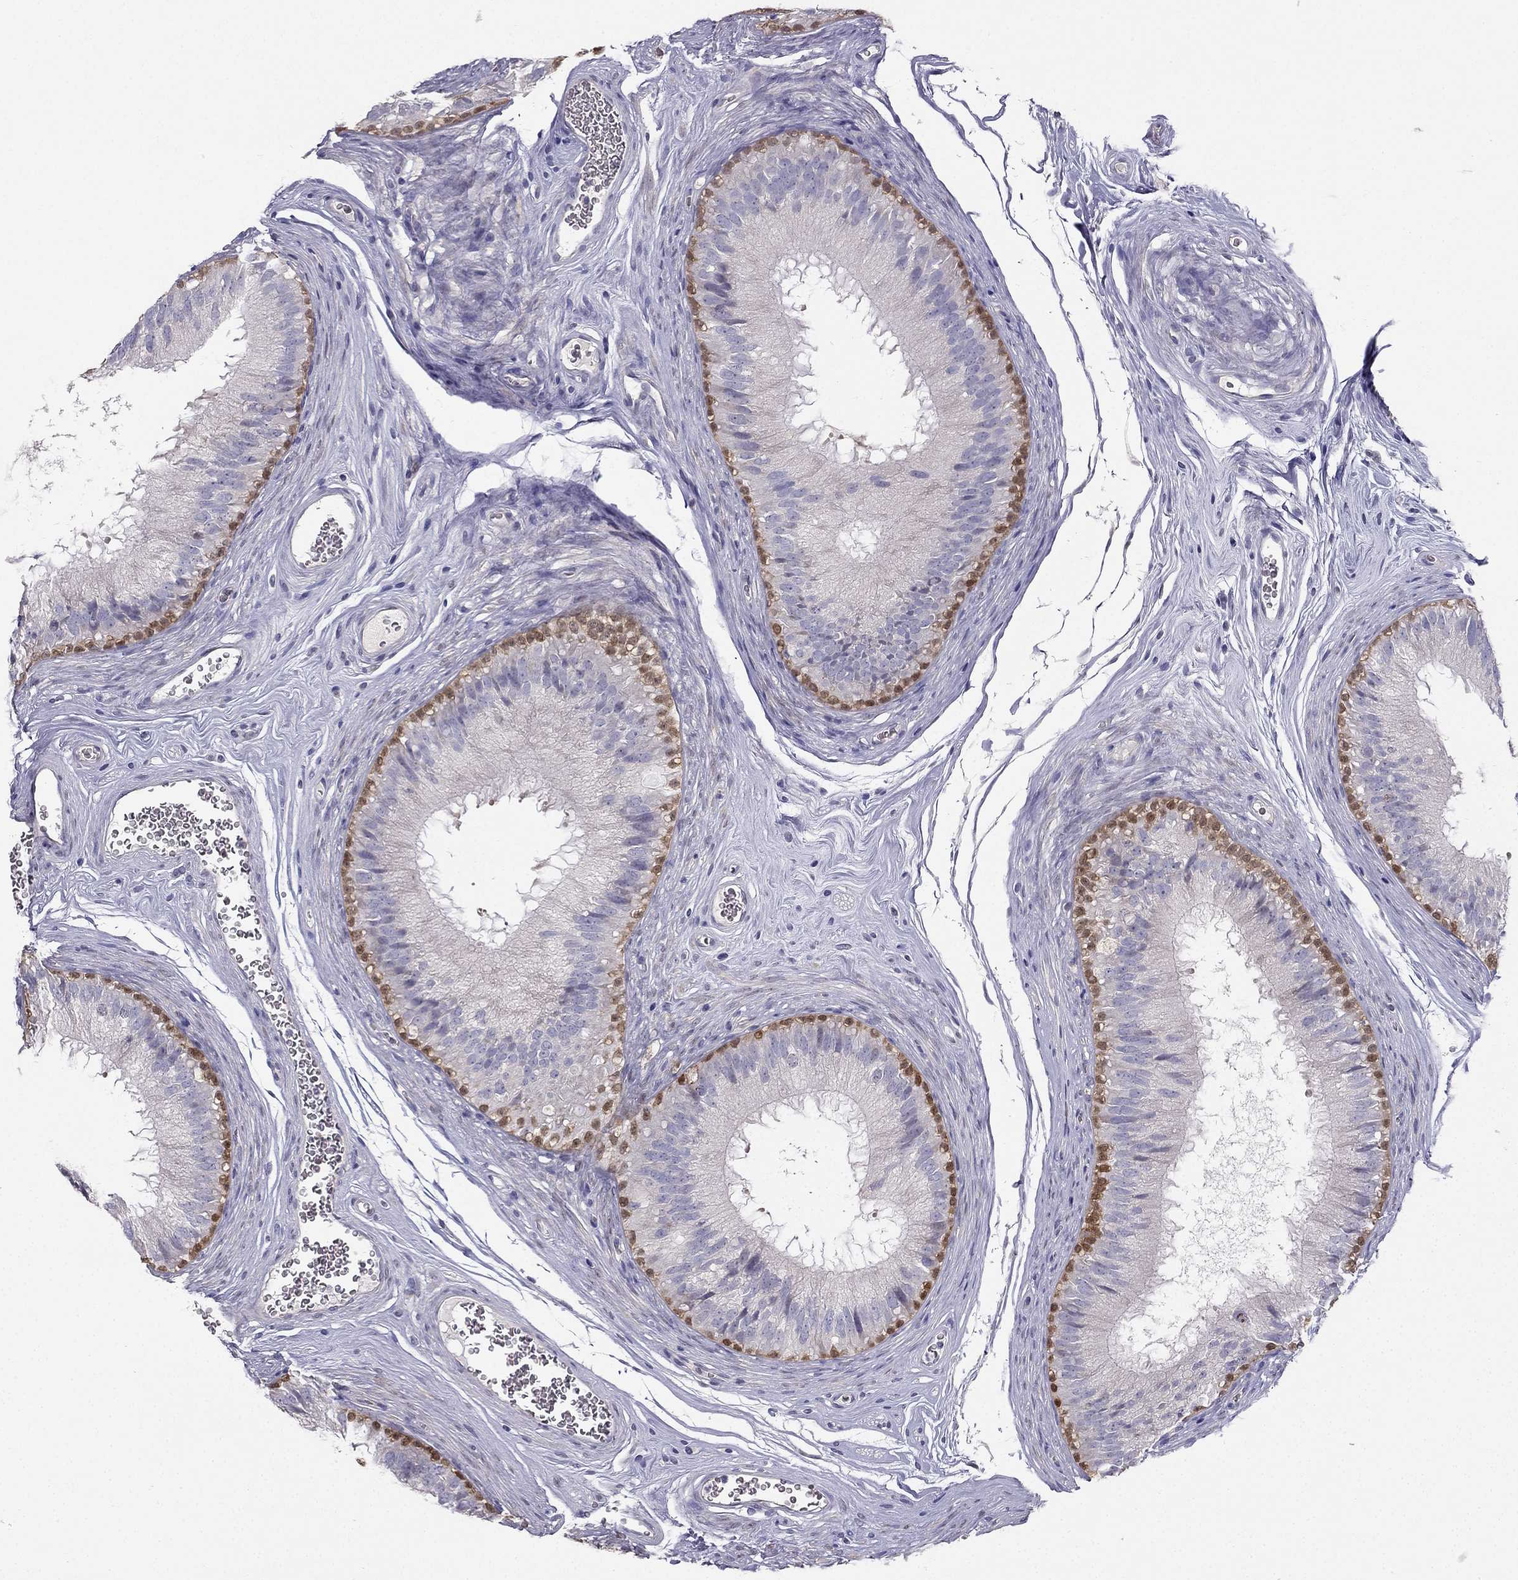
{"staining": {"intensity": "strong", "quantity": "25%-75%", "location": "nuclear"}, "tissue": "epididymis", "cell_type": "Glandular cells", "image_type": "normal", "snomed": [{"axis": "morphology", "description": "Normal tissue, NOS"}, {"axis": "topography", "description": "Epididymis"}], "caption": "Immunohistochemistry (IHC) histopathology image of benign epididymis: human epididymis stained using immunohistochemistry demonstrates high levels of strong protein expression localized specifically in the nuclear of glandular cells, appearing as a nuclear brown color.", "gene": "RSPH14", "patient": {"sex": "male", "age": 37}}